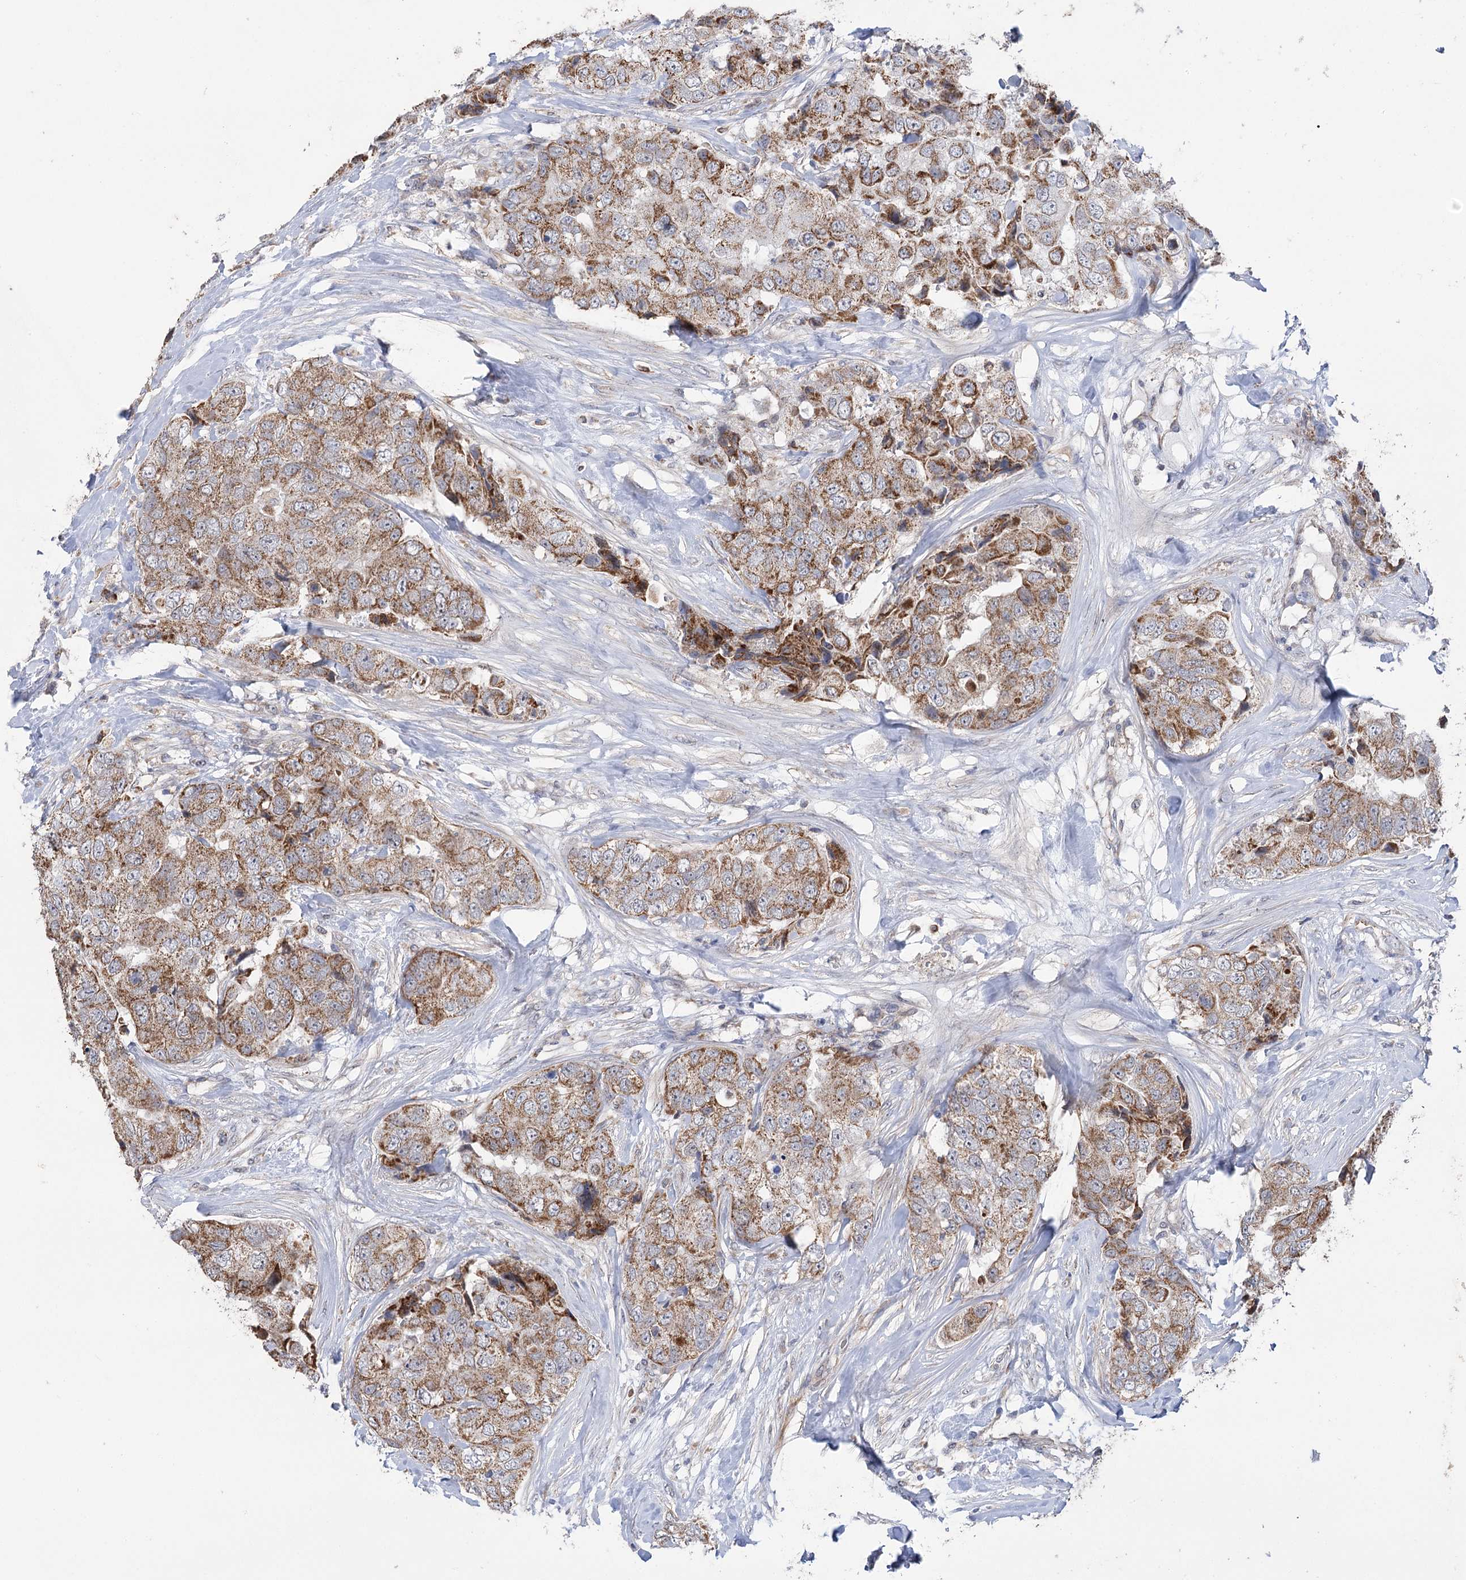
{"staining": {"intensity": "moderate", "quantity": ">75%", "location": "cytoplasmic/membranous"}, "tissue": "breast cancer", "cell_type": "Tumor cells", "image_type": "cancer", "snomed": [{"axis": "morphology", "description": "Duct carcinoma"}, {"axis": "topography", "description": "Breast"}], "caption": "A histopathology image of human intraductal carcinoma (breast) stained for a protein displays moderate cytoplasmic/membranous brown staining in tumor cells.", "gene": "ECHDC3", "patient": {"sex": "female", "age": 62}}